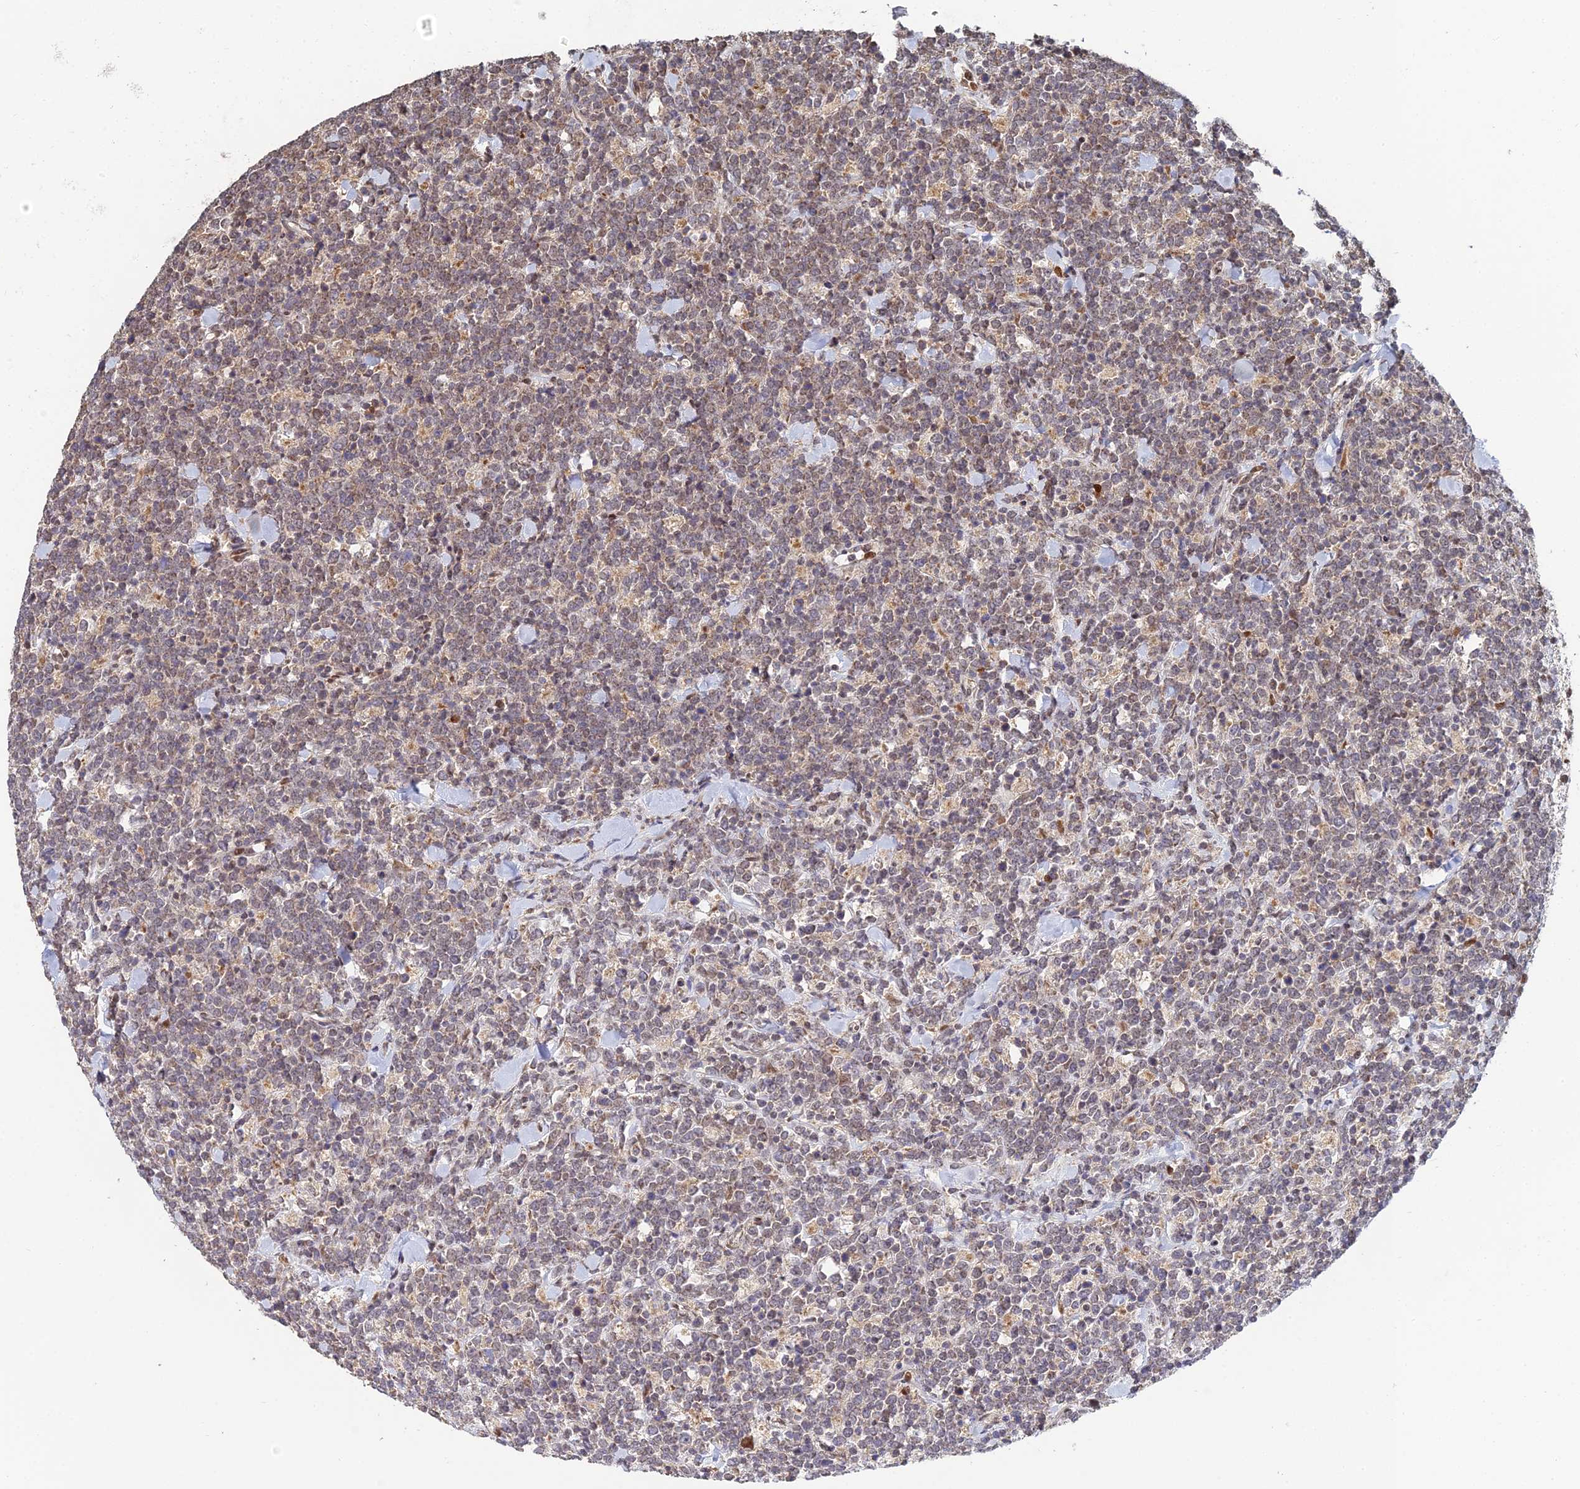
{"staining": {"intensity": "weak", "quantity": "25%-75%", "location": "nuclear"}, "tissue": "lymphoma", "cell_type": "Tumor cells", "image_type": "cancer", "snomed": [{"axis": "morphology", "description": "Malignant lymphoma, non-Hodgkin's type, High grade"}, {"axis": "topography", "description": "Small intestine"}], "caption": "DAB (3,3'-diaminobenzidine) immunohistochemical staining of human lymphoma exhibits weak nuclear protein staining in about 25%-75% of tumor cells. The staining was performed using DAB to visualize the protein expression in brown, while the nuclei were stained in blue with hematoxylin (Magnification: 20x).", "gene": "ERCC5", "patient": {"sex": "male", "age": 8}}